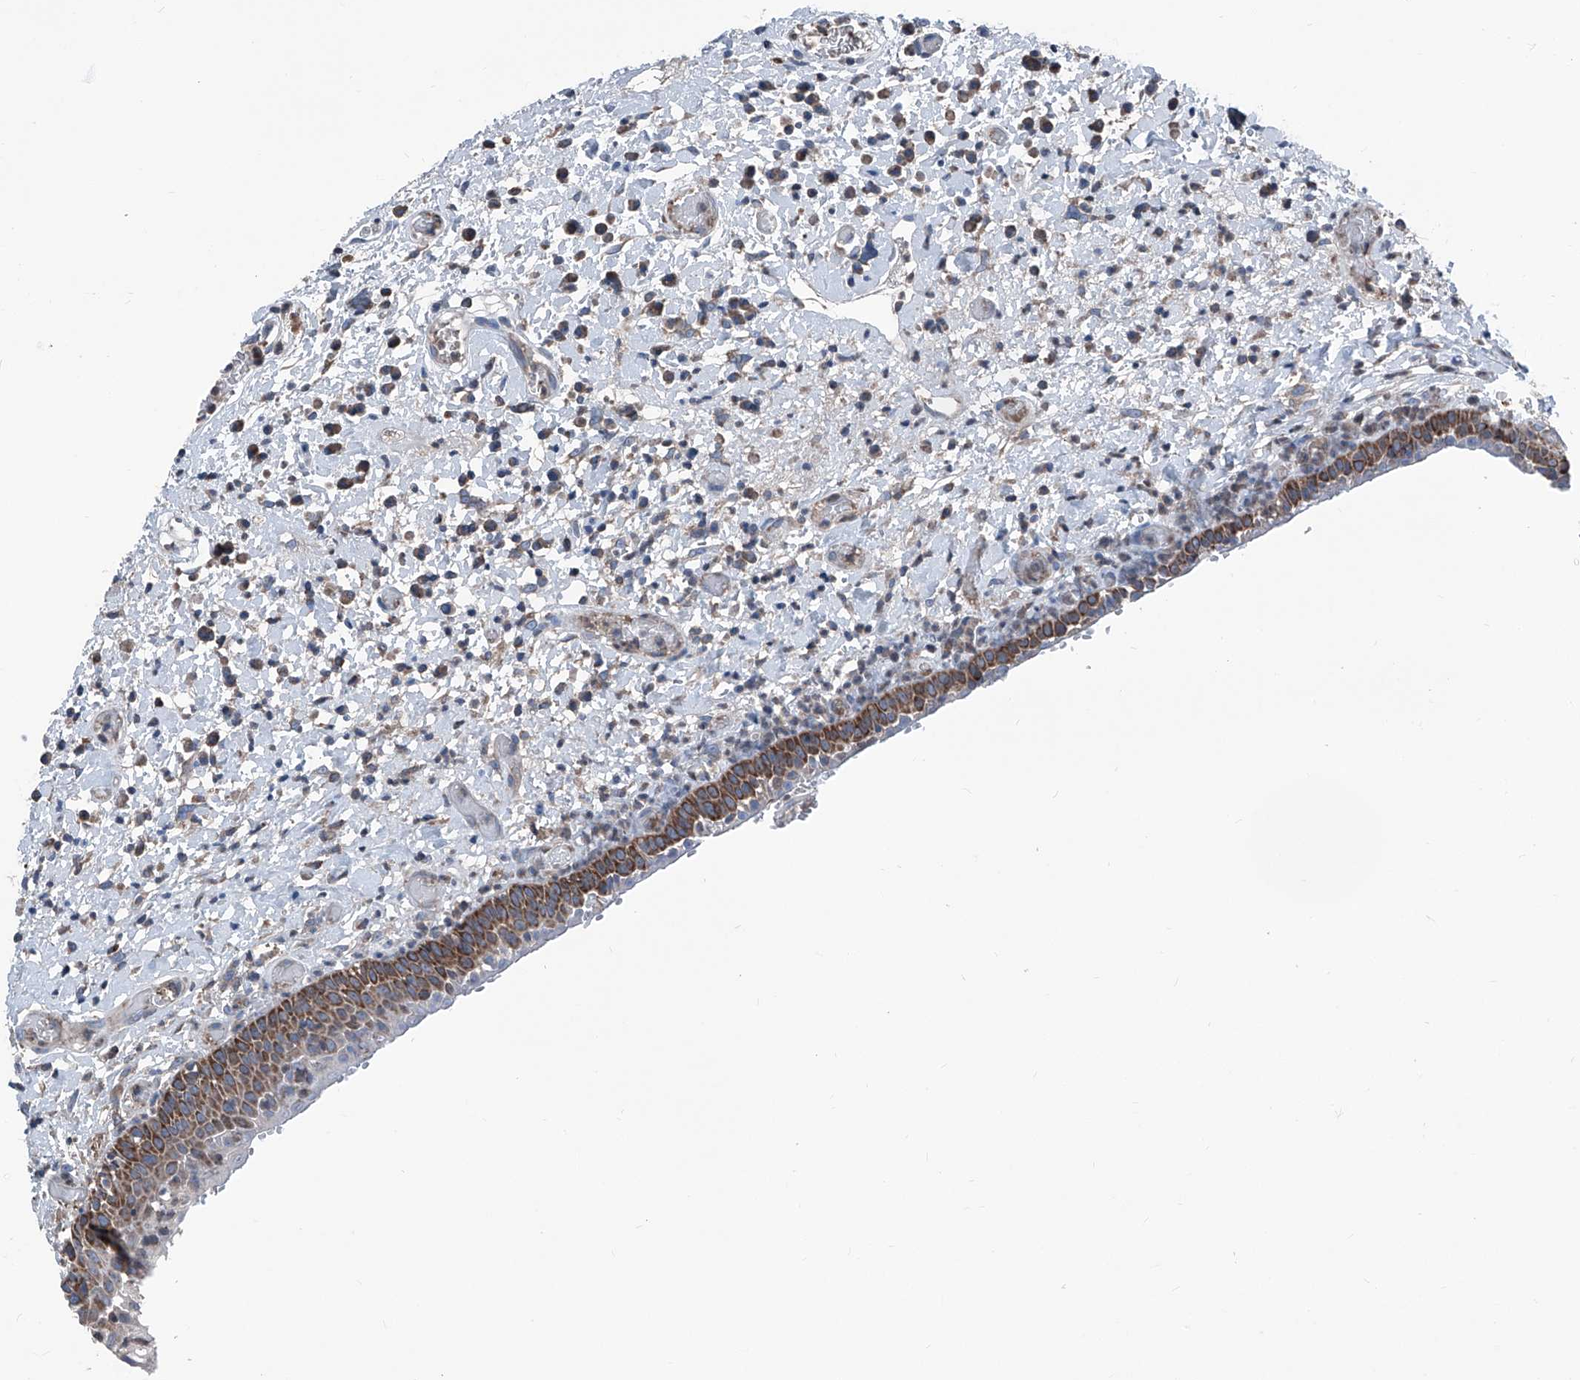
{"staining": {"intensity": "moderate", "quantity": "25%-75%", "location": "cytoplasmic/membranous"}, "tissue": "oral mucosa", "cell_type": "Squamous epithelial cells", "image_type": "normal", "snomed": [{"axis": "morphology", "description": "Normal tissue, NOS"}, {"axis": "topography", "description": "Oral tissue"}], "caption": "A high-resolution image shows immunohistochemistry (IHC) staining of unremarkable oral mucosa, which shows moderate cytoplasmic/membranous positivity in about 25%-75% of squamous epithelial cells. (DAB (3,3'-diaminobenzidine) IHC with brightfield microscopy, high magnification).", "gene": "GPAT3", "patient": {"sex": "female", "age": 76}}